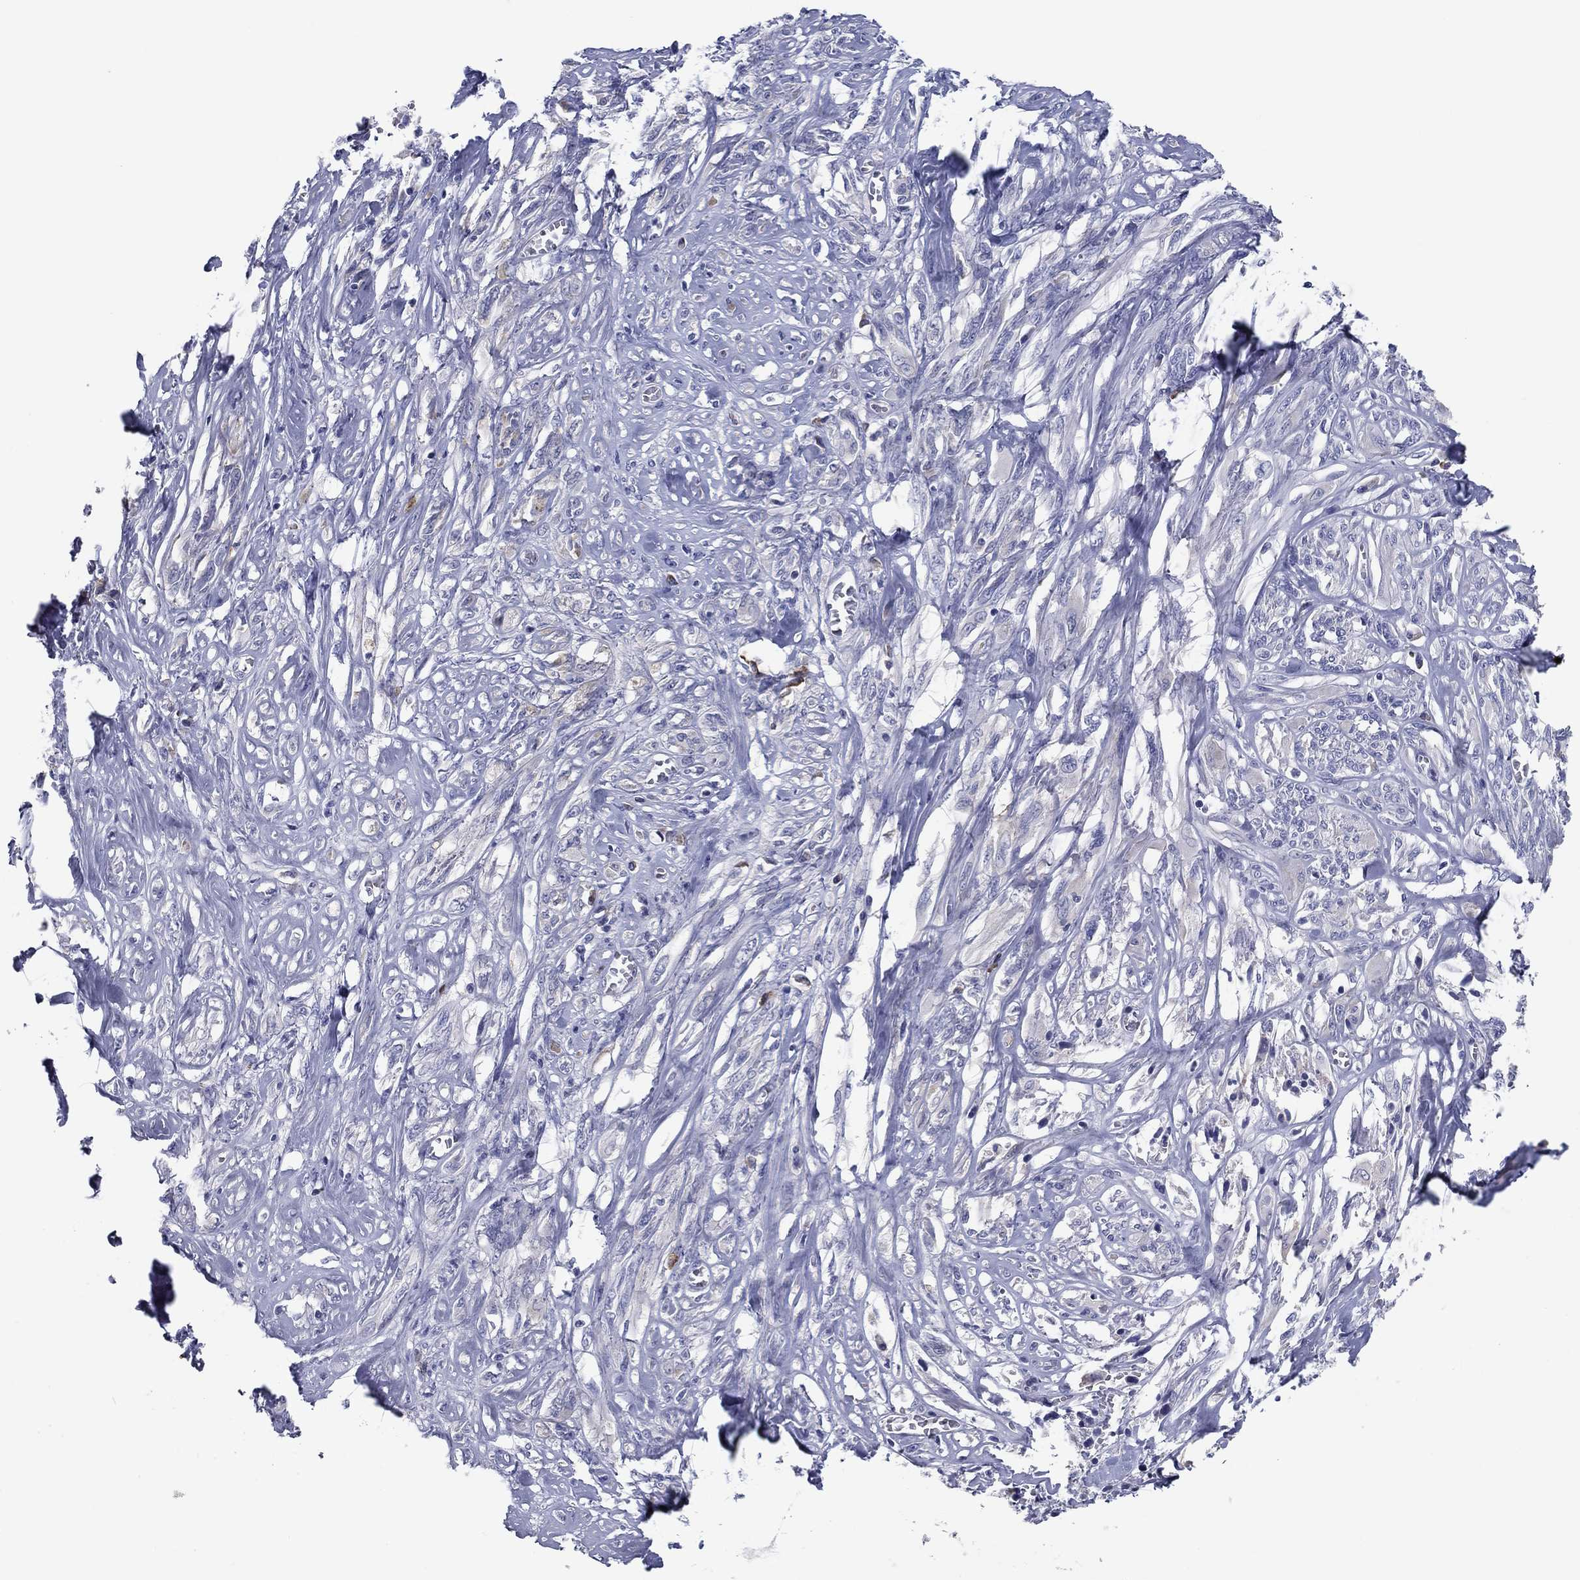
{"staining": {"intensity": "negative", "quantity": "none", "location": "none"}, "tissue": "melanoma", "cell_type": "Tumor cells", "image_type": "cancer", "snomed": [{"axis": "morphology", "description": "Malignant melanoma, NOS"}, {"axis": "topography", "description": "Skin"}], "caption": "Immunohistochemistry (IHC) micrograph of neoplastic tissue: human malignant melanoma stained with DAB shows no significant protein staining in tumor cells.", "gene": "GRK7", "patient": {"sex": "female", "age": 91}}